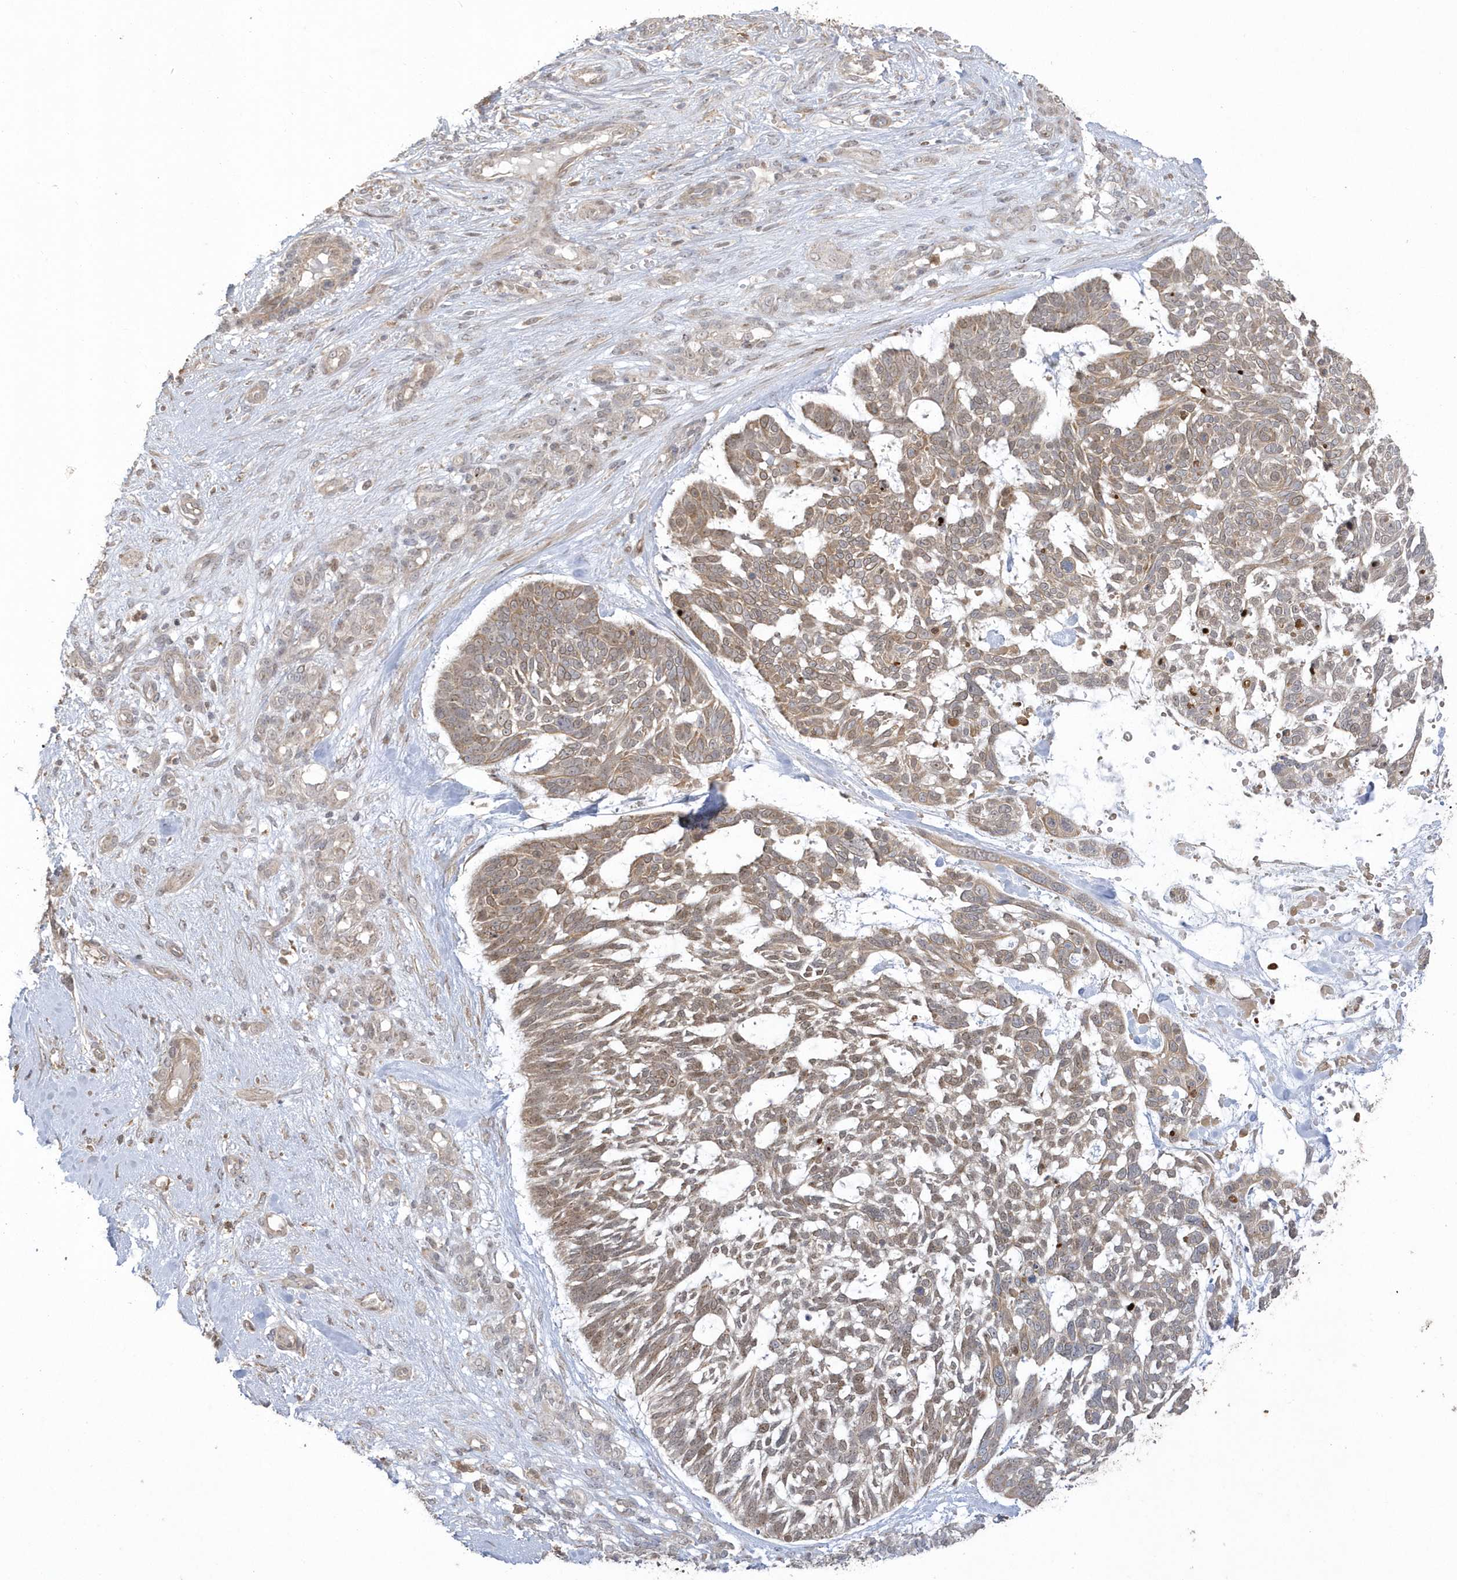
{"staining": {"intensity": "moderate", "quantity": ">75%", "location": "cytoplasmic/membranous"}, "tissue": "skin cancer", "cell_type": "Tumor cells", "image_type": "cancer", "snomed": [{"axis": "morphology", "description": "Basal cell carcinoma"}, {"axis": "topography", "description": "Skin"}], "caption": "Protein staining by immunohistochemistry (IHC) shows moderate cytoplasmic/membranous expression in approximately >75% of tumor cells in basal cell carcinoma (skin). (DAB (3,3'-diaminobenzidine) IHC, brown staining for protein, blue staining for nuclei).", "gene": "NAF1", "patient": {"sex": "male", "age": 88}}